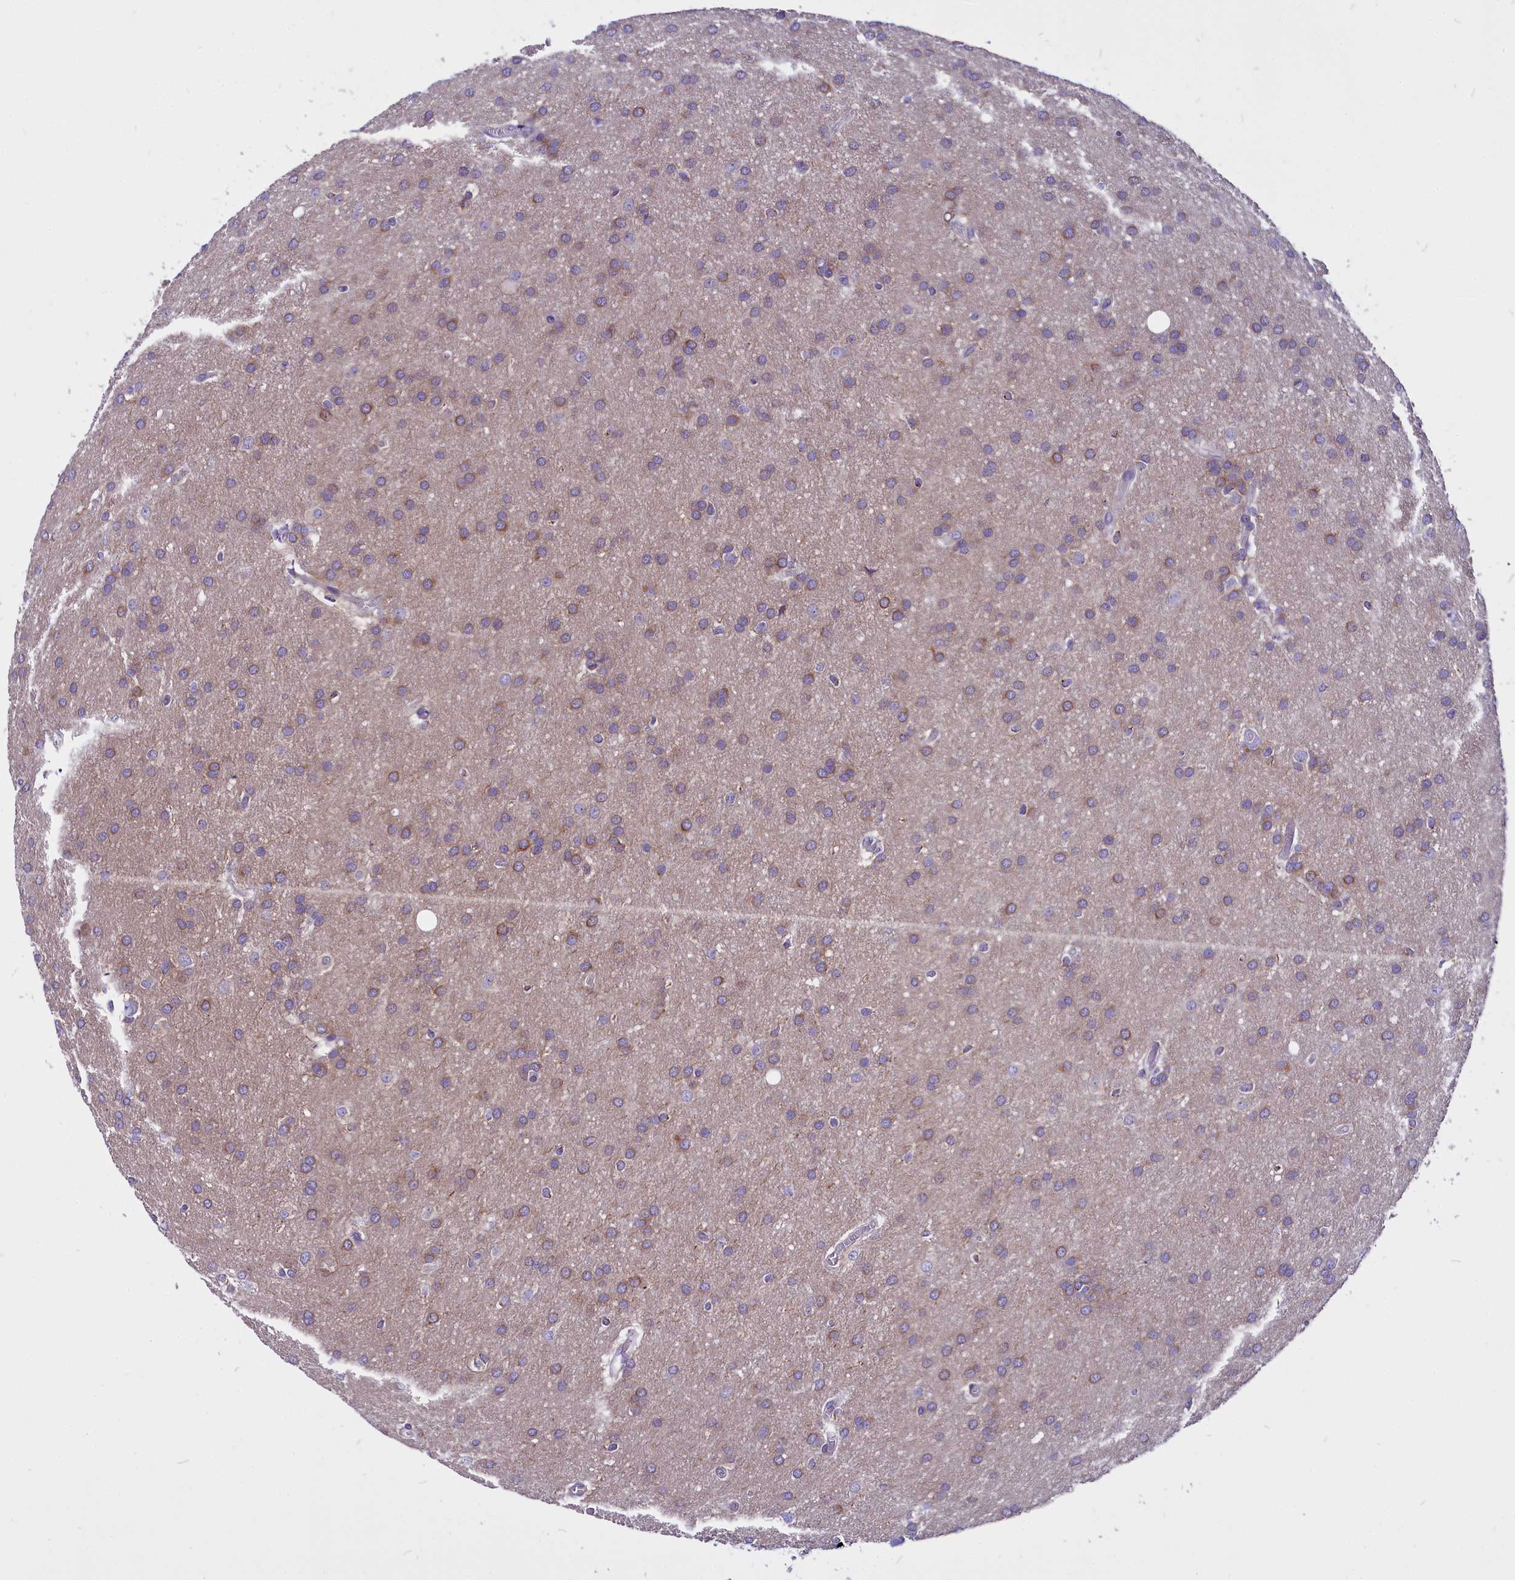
{"staining": {"intensity": "moderate", "quantity": "<25%", "location": "cytoplasmic/membranous"}, "tissue": "glioma", "cell_type": "Tumor cells", "image_type": "cancer", "snomed": [{"axis": "morphology", "description": "Glioma, malignant, Low grade"}, {"axis": "topography", "description": "Brain"}], "caption": "A low amount of moderate cytoplasmic/membranous staining is present in about <25% of tumor cells in glioma tissue. The staining was performed using DAB (3,3'-diaminobenzidine) to visualize the protein expression in brown, while the nuclei were stained in blue with hematoxylin (Magnification: 20x).", "gene": "CEP170", "patient": {"sex": "female", "age": 32}}